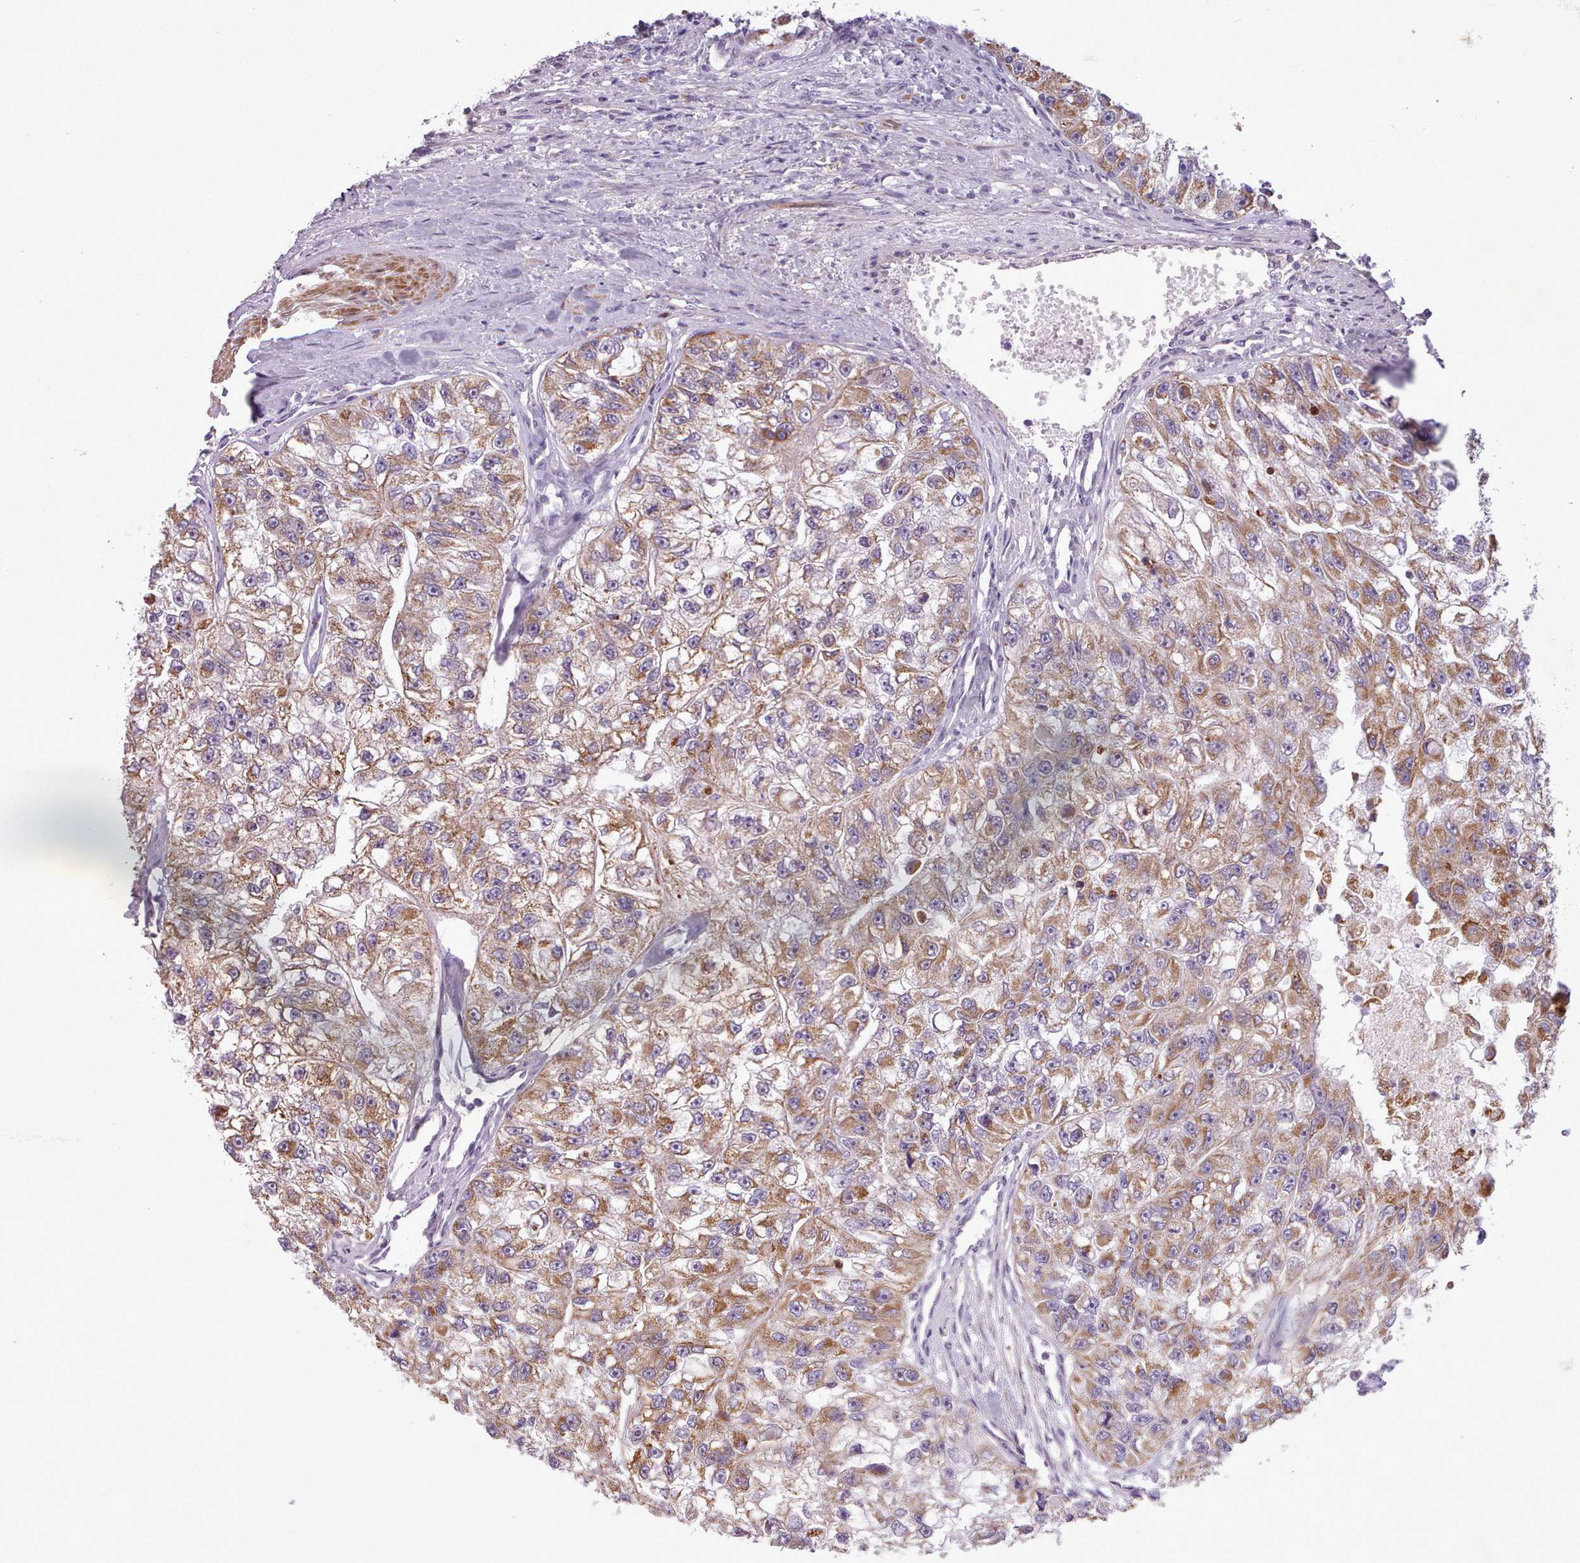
{"staining": {"intensity": "moderate", "quantity": "25%-75%", "location": "cytoplasmic/membranous"}, "tissue": "renal cancer", "cell_type": "Tumor cells", "image_type": "cancer", "snomed": [{"axis": "morphology", "description": "Adenocarcinoma, NOS"}, {"axis": "topography", "description": "Kidney"}], "caption": "Renal cancer (adenocarcinoma) was stained to show a protein in brown. There is medium levels of moderate cytoplasmic/membranous staining in about 25%-75% of tumor cells. (brown staining indicates protein expression, while blue staining denotes nuclei).", "gene": "AVL9", "patient": {"sex": "male", "age": 63}}